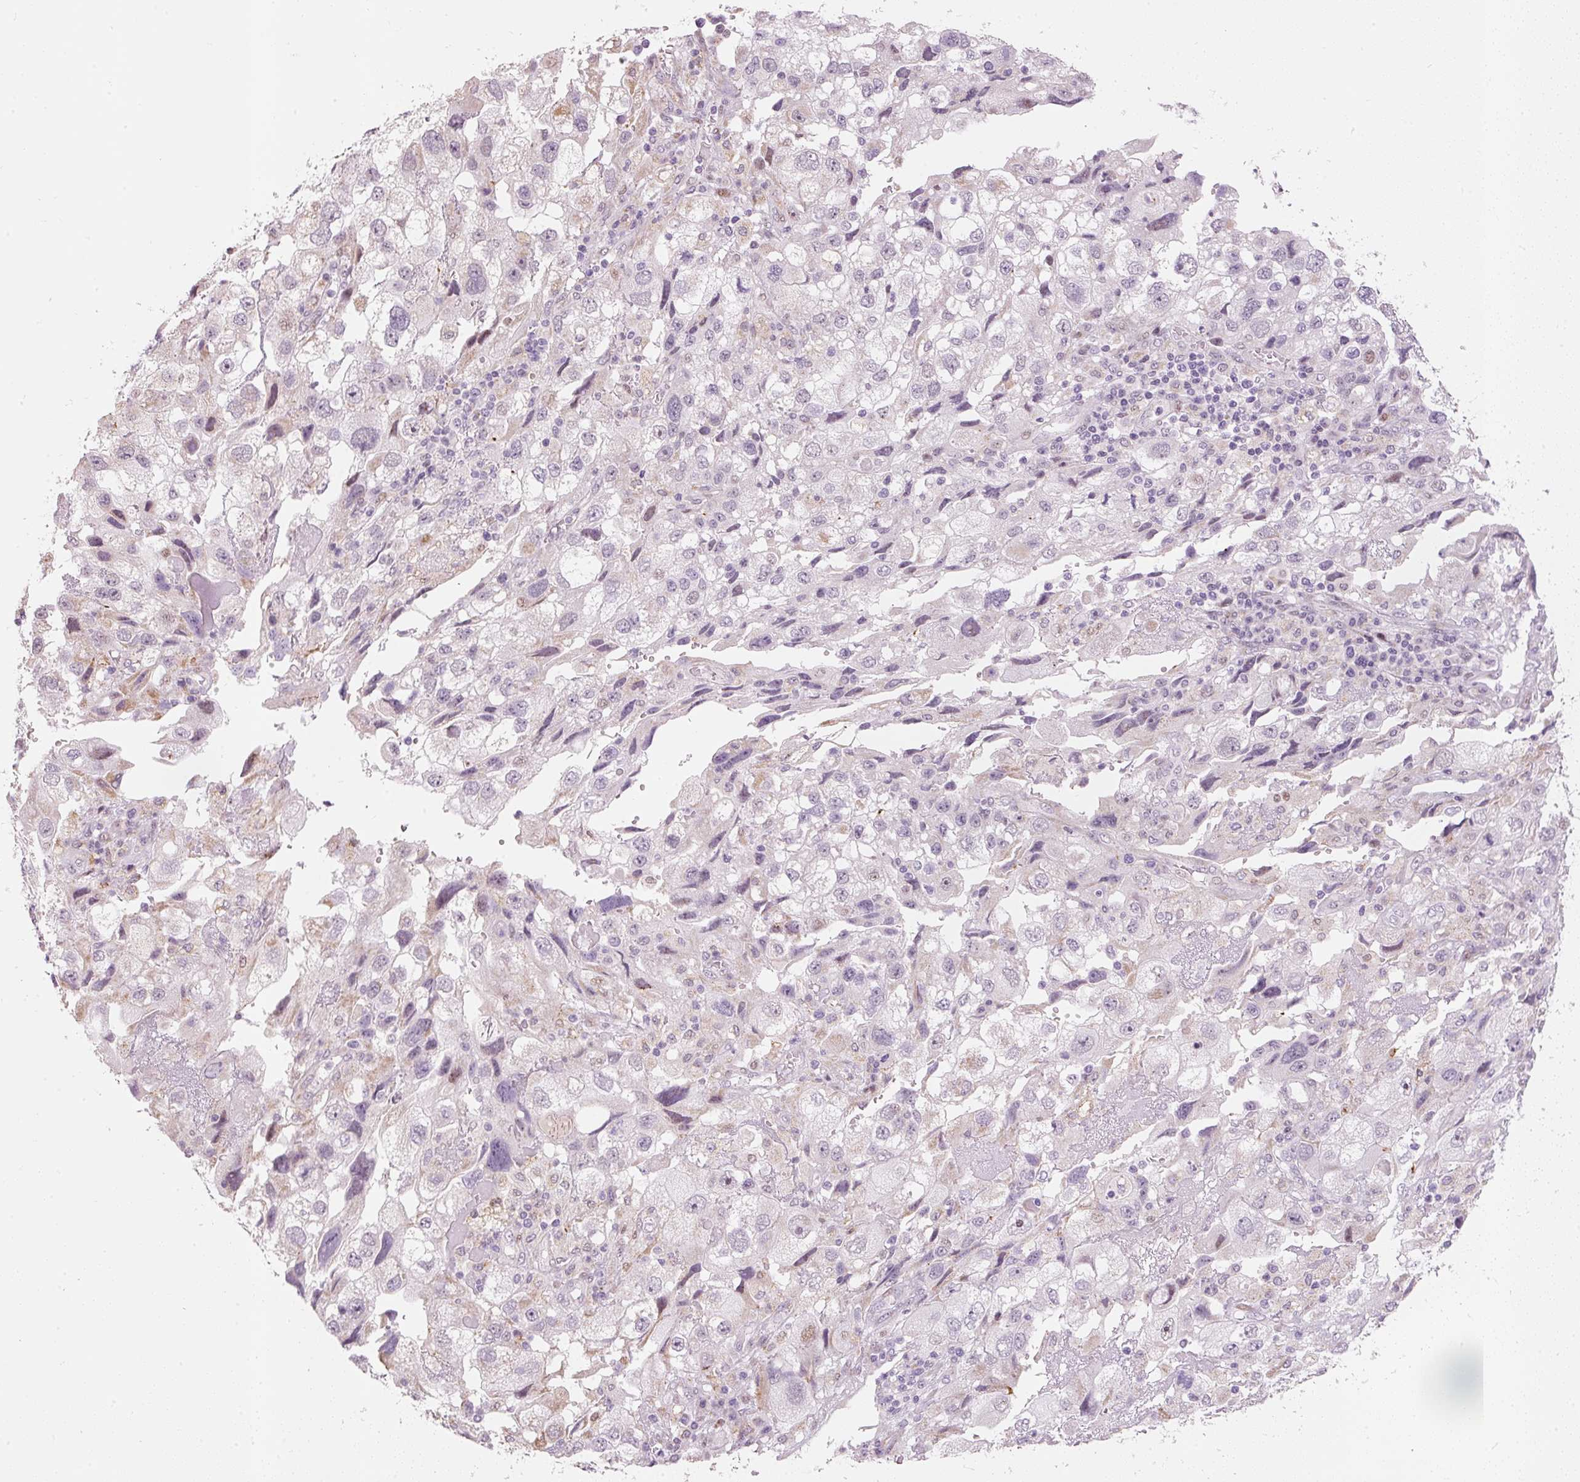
{"staining": {"intensity": "negative", "quantity": "none", "location": "none"}, "tissue": "endometrial cancer", "cell_type": "Tumor cells", "image_type": "cancer", "snomed": [{"axis": "morphology", "description": "Adenocarcinoma, NOS"}, {"axis": "topography", "description": "Endometrium"}], "caption": "Tumor cells are negative for brown protein staining in endometrial adenocarcinoma.", "gene": "RNF39", "patient": {"sex": "female", "age": 49}}